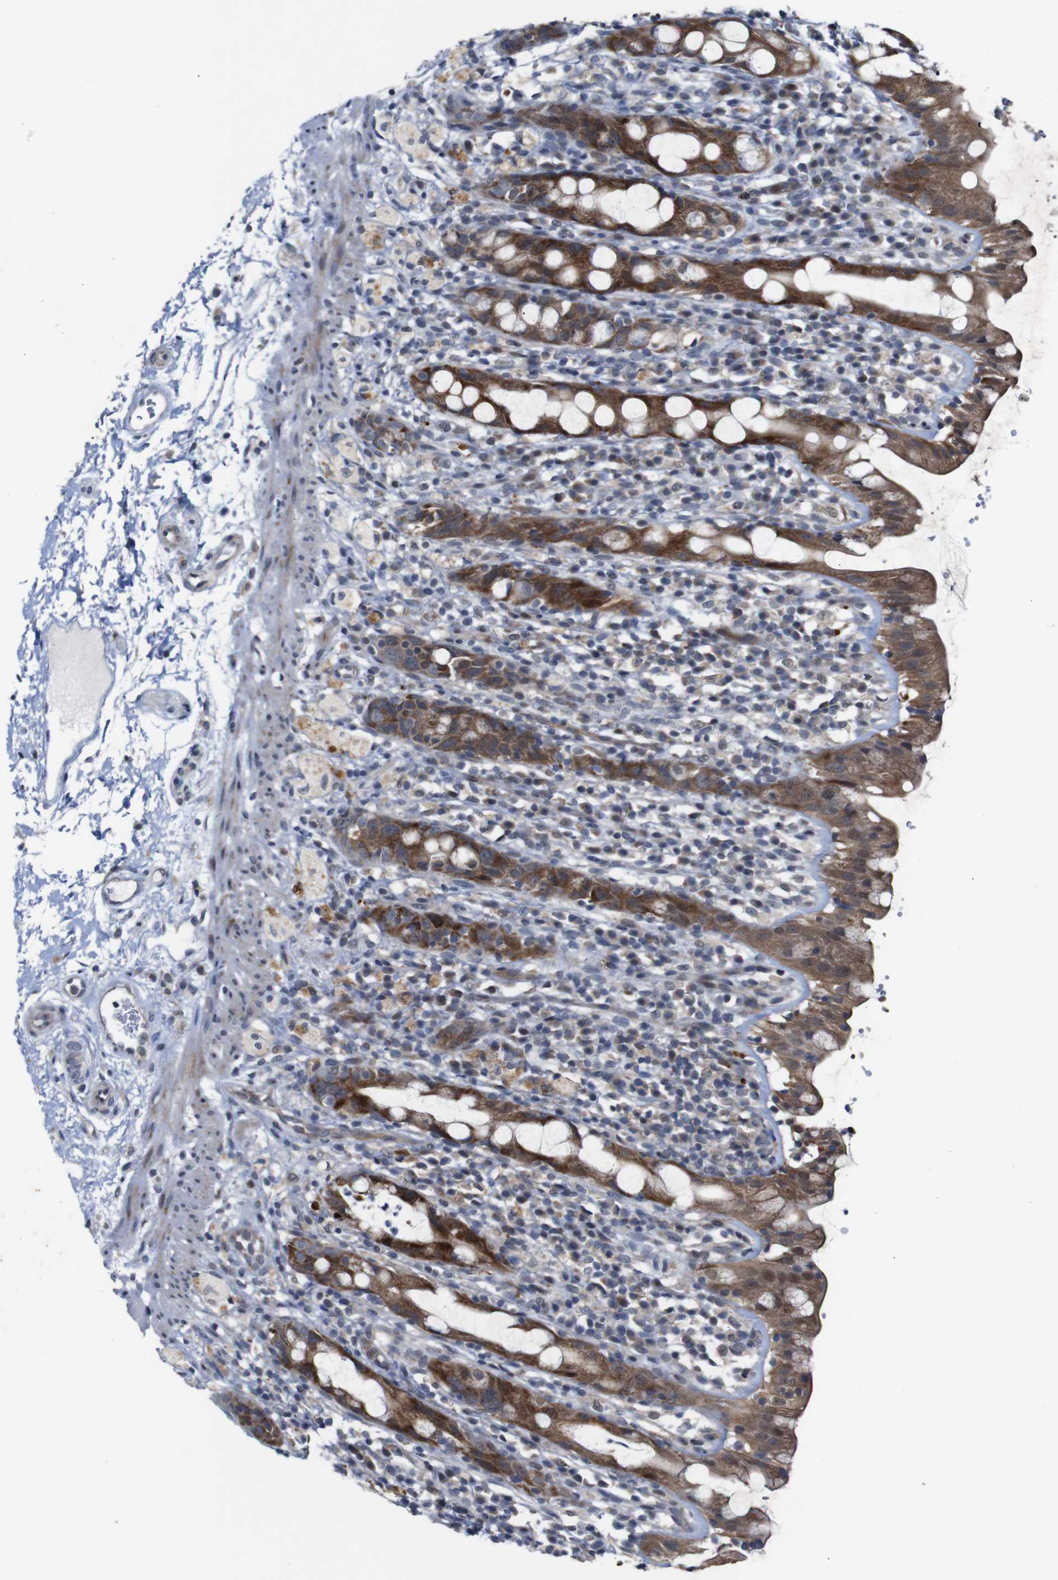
{"staining": {"intensity": "strong", "quantity": ">75%", "location": "cytoplasmic/membranous"}, "tissue": "rectum", "cell_type": "Glandular cells", "image_type": "normal", "snomed": [{"axis": "morphology", "description": "Normal tissue, NOS"}, {"axis": "topography", "description": "Rectum"}], "caption": "Immunohistochemical staining of benign human rectum exhibits >75% levels of strong cytoplasmic/membranous protein positivity in approximately >75% of glandular cells.", "gene": "ATP7B", "patient": {"sex": "male", "age": 44}}